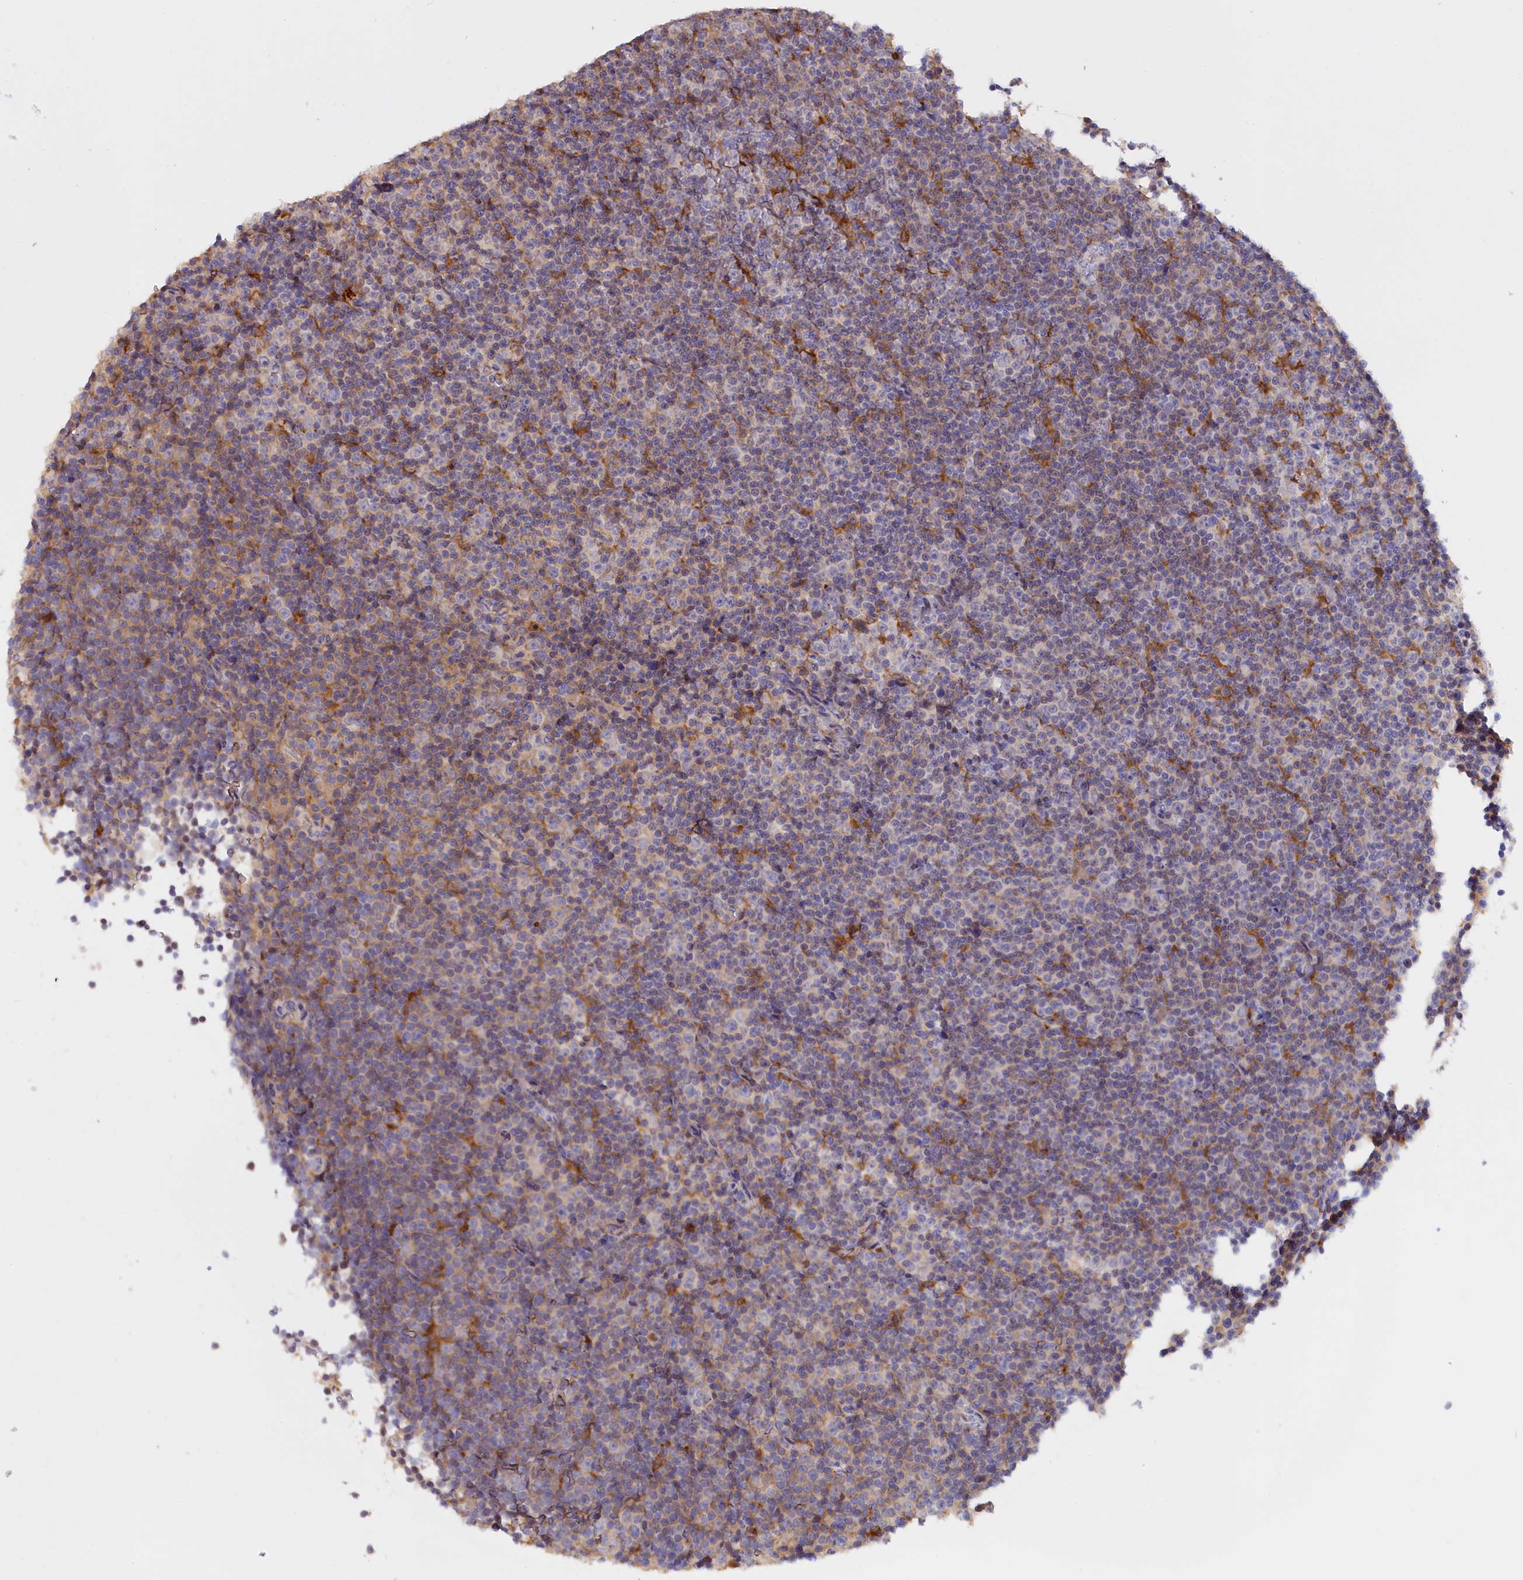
{"staining": {"intensity": "negative", "quantity": "none", "location": "none"}, "tissue": "lymphoma", "cell_type": "Tumor cells", "image_type": "cancer", "snomed": [{"axis": "morphology", "description": "Malignant lymphoma, non-Hodgkin's type, Low grade"}, {"axis": "topography", "description": "Lymph node"}], "caption": "An image of human lymphoma is negative for staining in tumor cells.", "gene": "FAM149B1", "patient": {"sex": "female", "age": 67}}